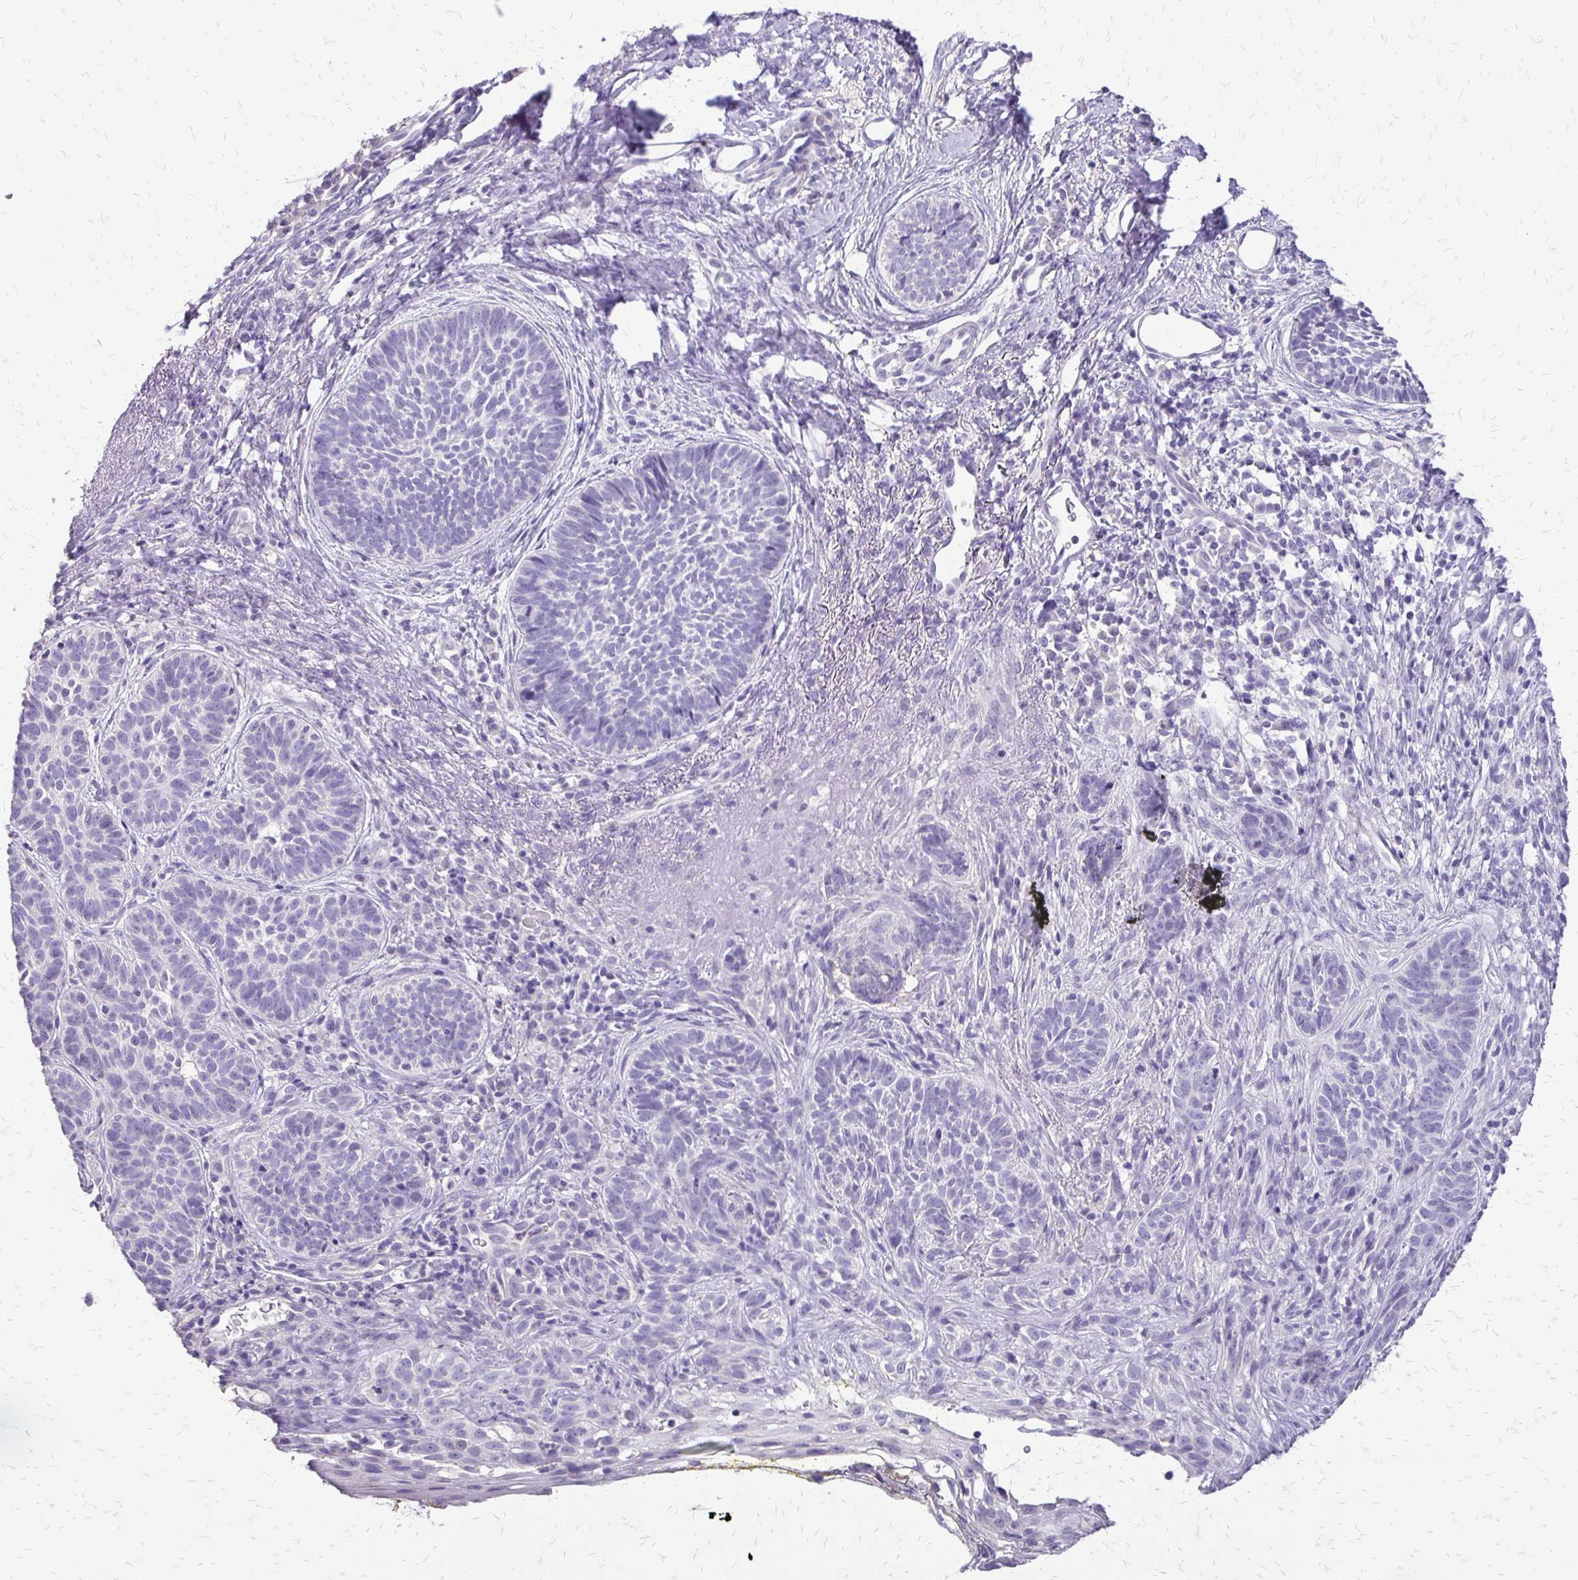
{"staining": {"intensity": "negative", "quantity": "none", "location": "none"}, "tissue": "skin cancer", "cell_type": "Tumor cells", "image_type": "cancer", "snomed": [{"axis": "morphology", "description": "Basal cell carcinoma"}, {"axis": "topography", "description": "Skin"}], "caption": "A histopathology image of human skin cancer (basal cell carcinoma) is negative for staining in tumor cells. Nuclei are stained in blue.", "gene": "ALPG", "patient": {"sex": "female", "age": 74}}